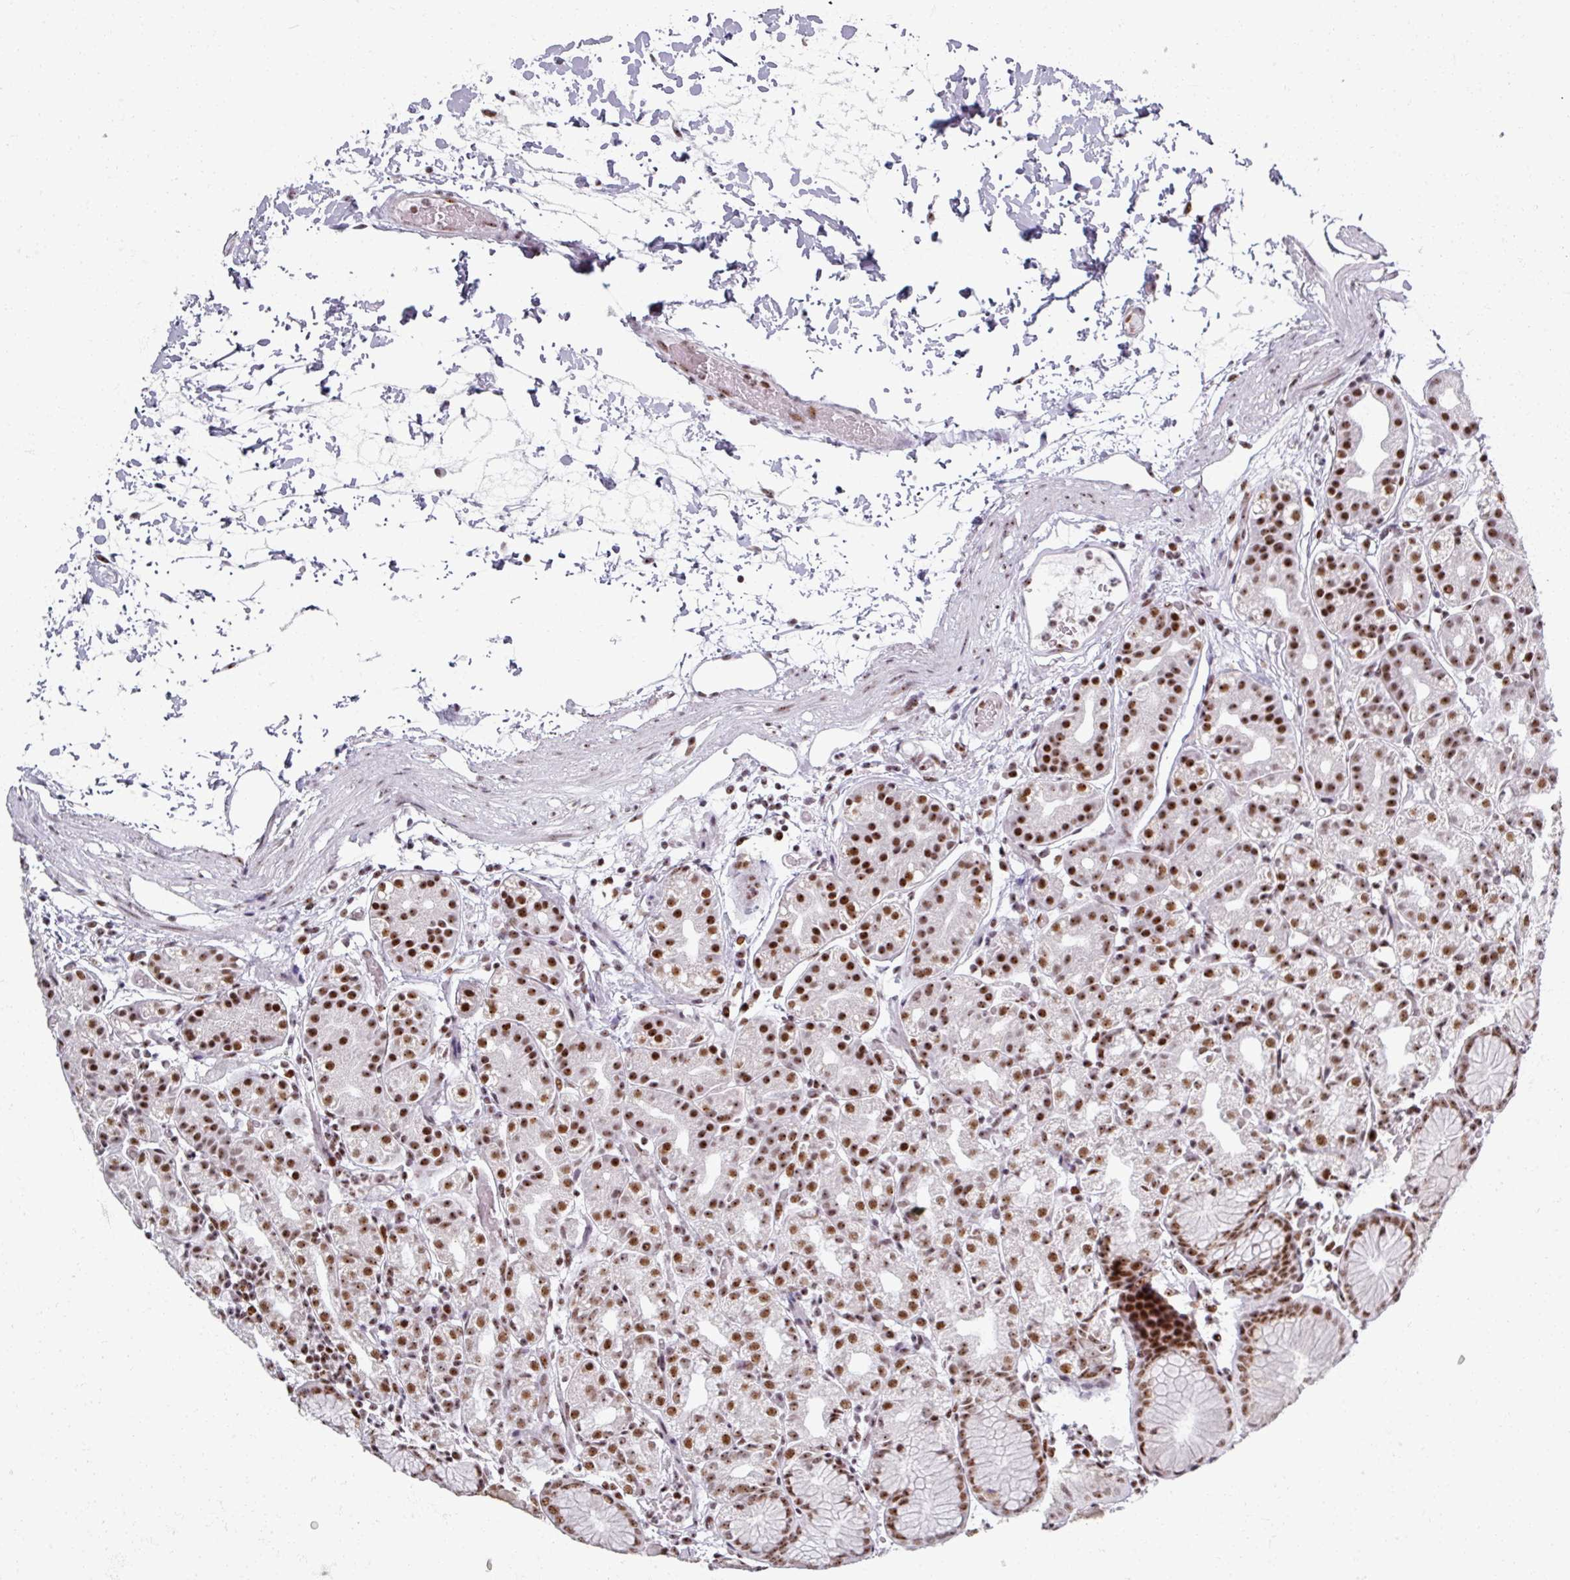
{"staining": {"intensity": "strong", "quantity": ">75%", "location": "nuclear"}, "tissue": "stomach", "cell_type": "Glandular cells", "image_type": "normal", "snomed": [{"axis": "morphology", "description": "Normal tissue, NOS"}, {"axis": "topography", "description": "Stomach"}], "caption": "This image demonstrates immunohistochemistry staining of normal human stomach, with high strong nuclear expression in approximately >75% of glandular cells.", "gene": "ADAR", "patient": {"sex": "female", "age": 57}}